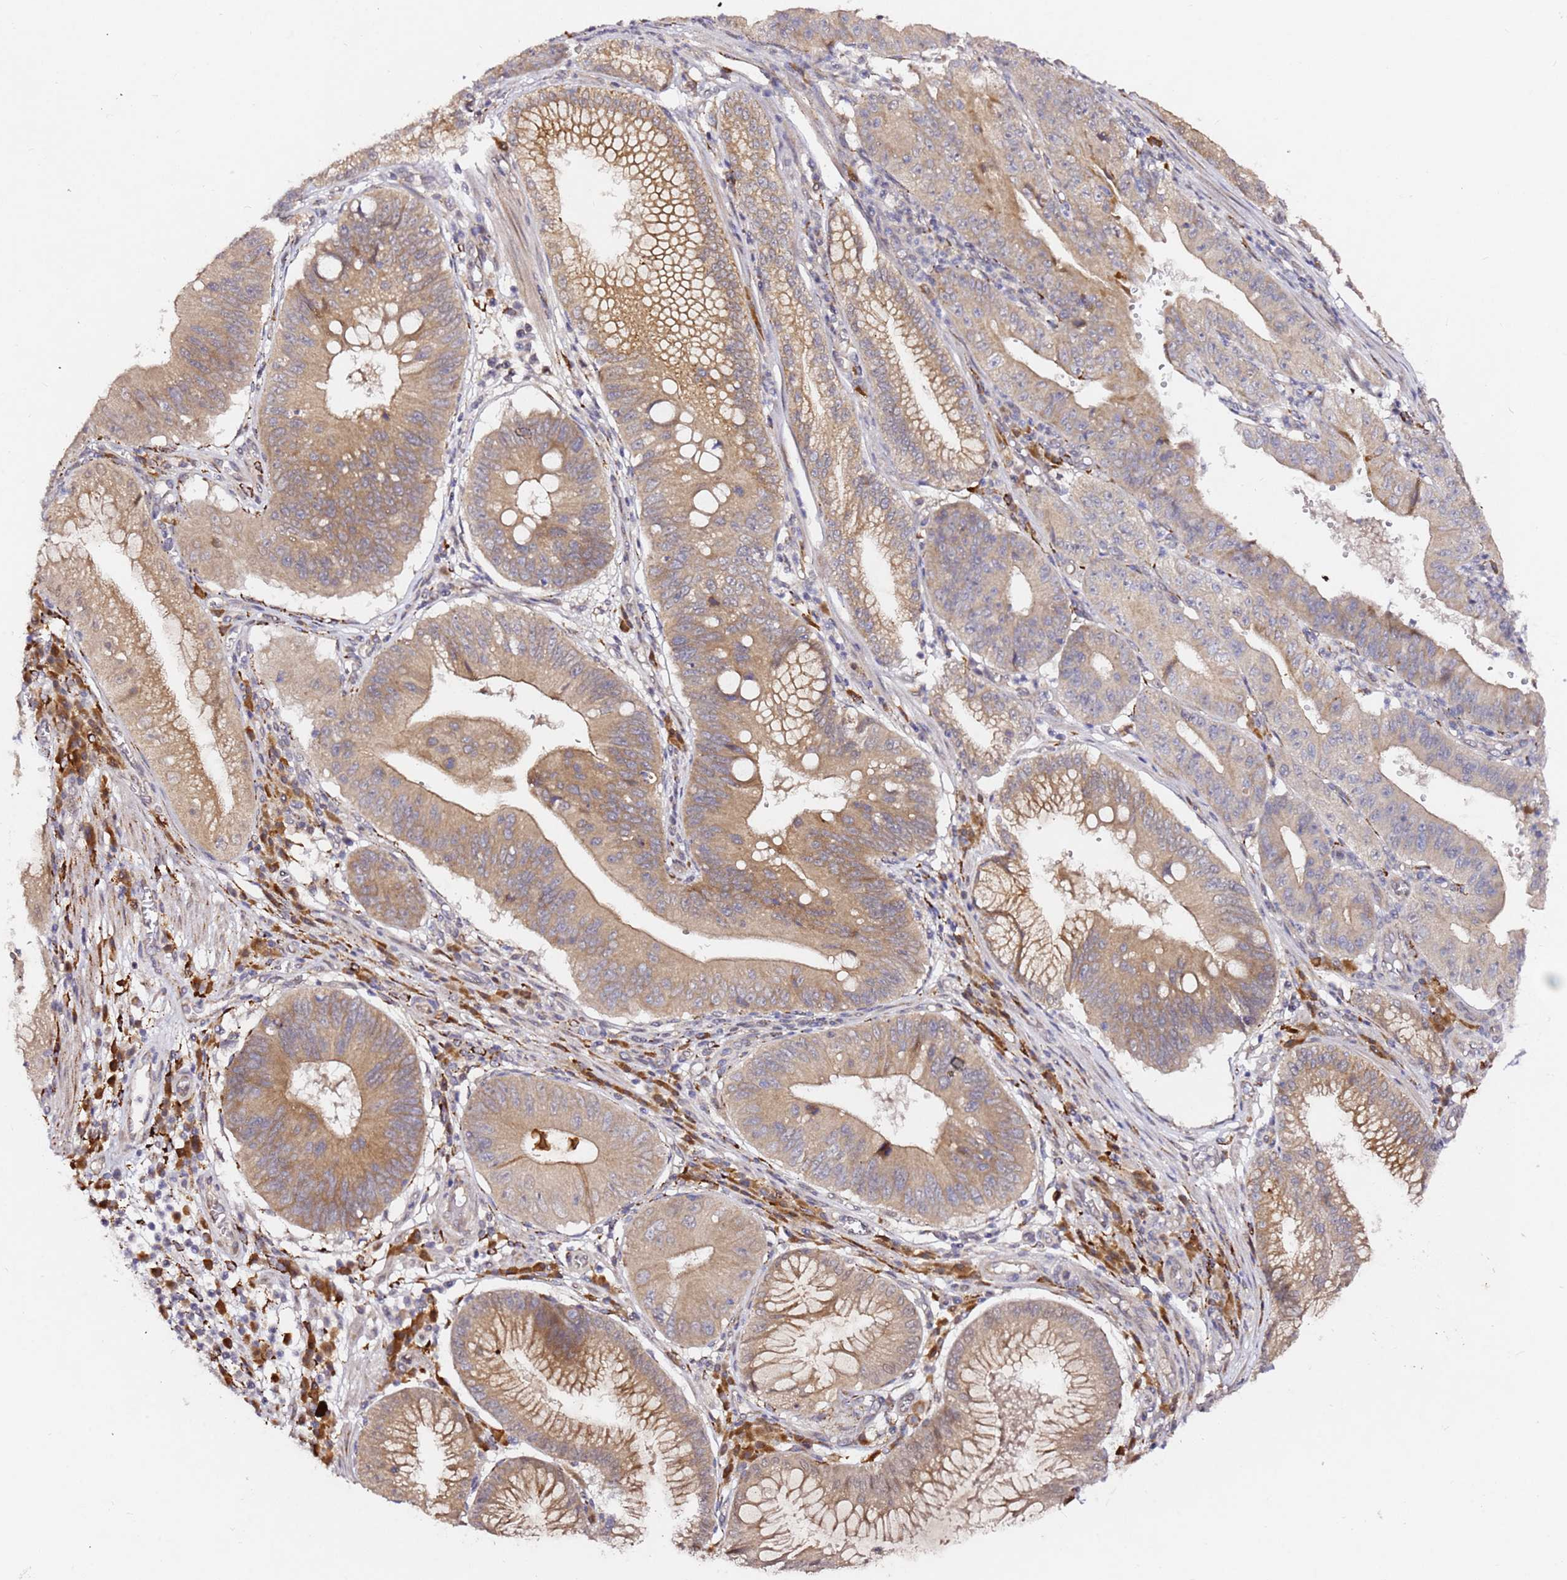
{"staining": {"intensity": "moderate", "quantity": ">75%", "location": "cytoplasmic/membranous"}, "tissue": "stomach cancer", "cell_type": "Tumor cells", "image_type": "cancer", "snomed": [{"axis": "morphology", "description": "Adenocarcinoma, NOS"}, {"axis": "topography", "description": "Stomach"}], "caption": "Protein staining demonstrates moderate cytoplasmic/membranous positivity in approximately >75% of tumor cells in stomach cancer (adenocarcinoma).", "gene": "ALG11", "patient": {"sex": "male", "age": 59}}